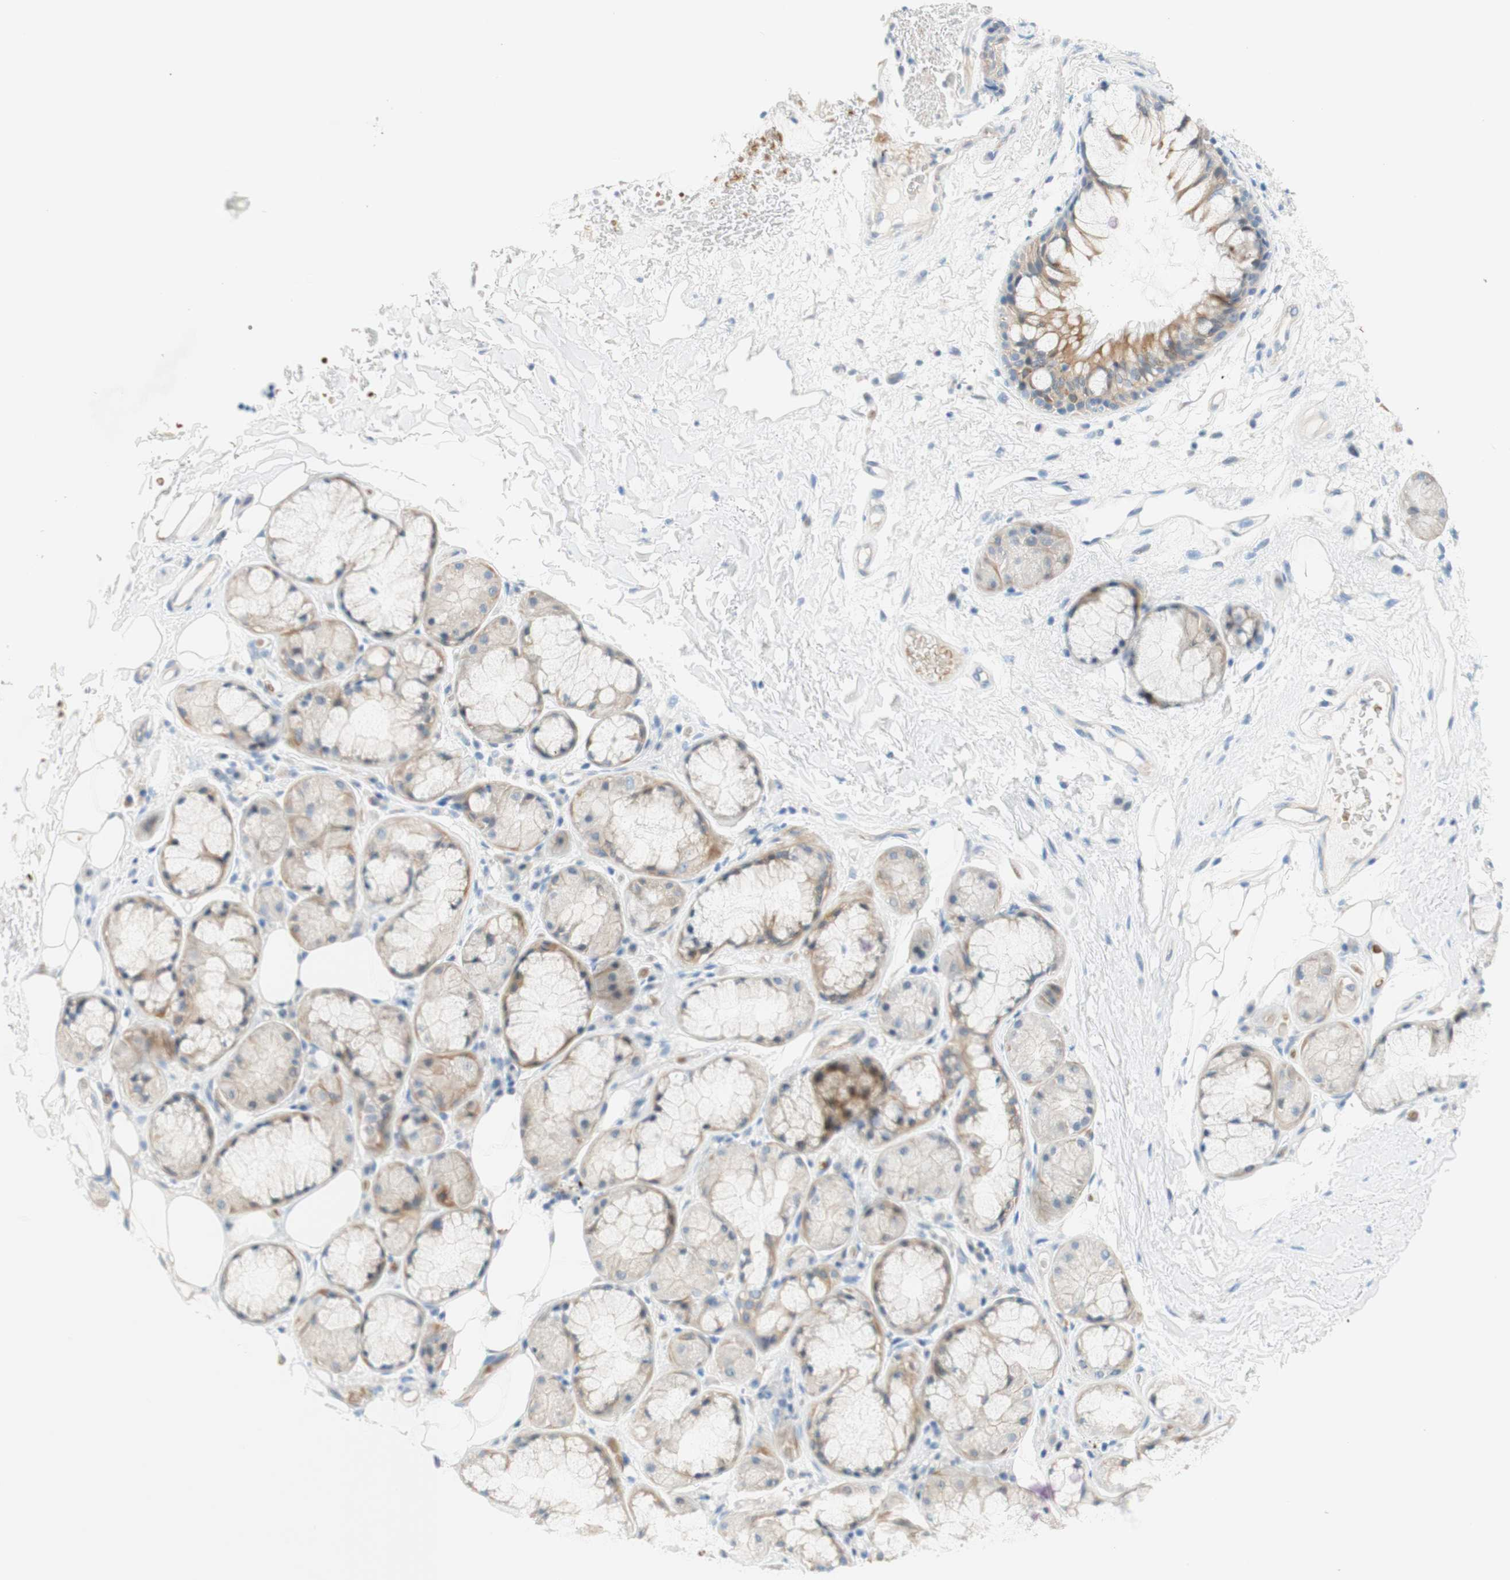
{"staining": {"intensity": "moderate", "quantity": ">75%", "location": "cytoplasmic/membranous"}, "tissue": "bronchus", "cell_type": "Respiratory epithelial cells", "image_type": "normal", "snomed": [{"axis": "morphology", "description": "Normal tissue, NOS"}, {"axis": "topography", "description": "Bronchus"}], "caption": "Moderate cytoplasmic/membranous staining is seen in about >75% of respiratory epithelial cells in benign bronchus.", "gene": "ENTREP2", "patient": {"sex": "male", "age": 66}}